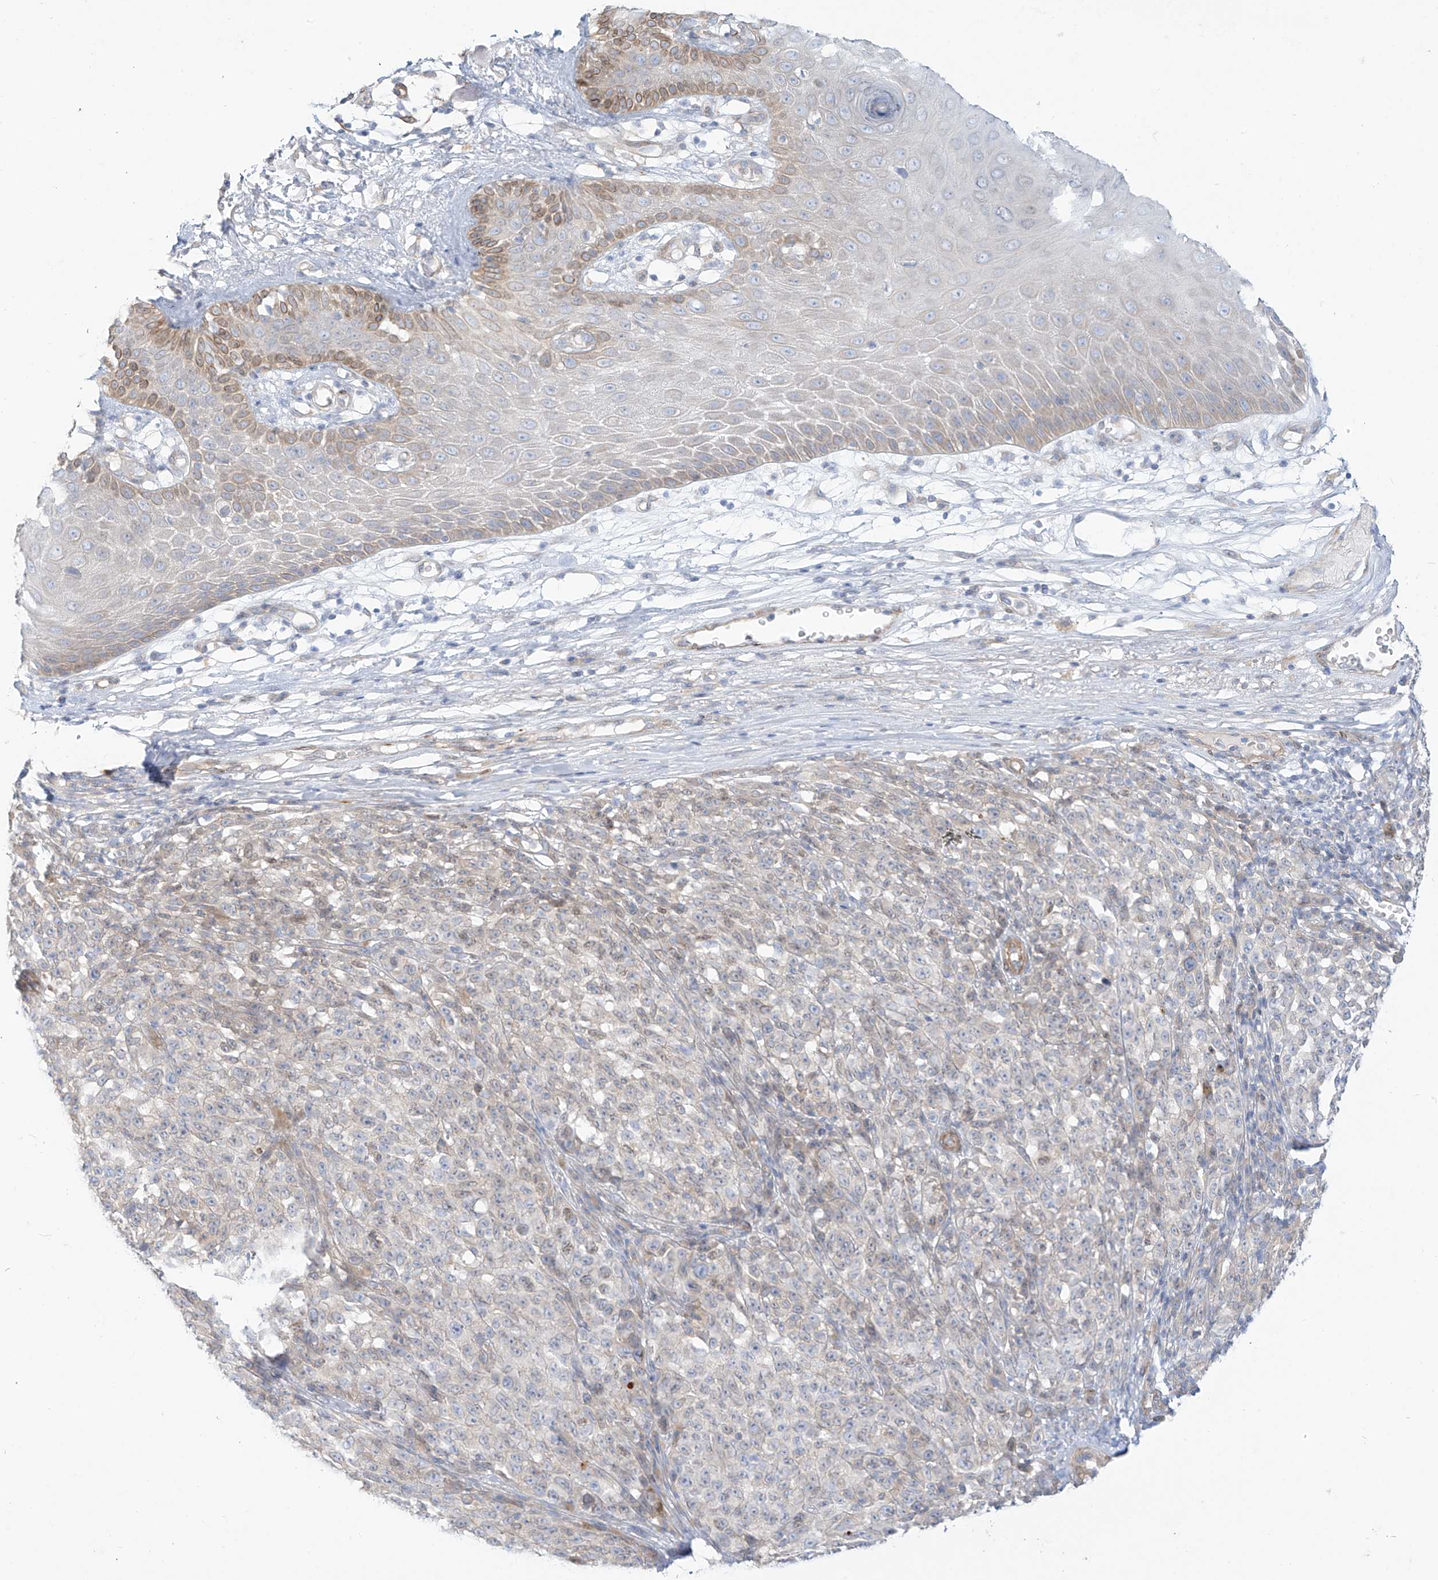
{"staining": {"intensity": "negative", "quantity": "none", "location": "none"}, "tissue": "melanoma", "cell_type": "Tumor cells", "image_type": "cancer", "snomed": [{"axis": "morphology", "description": "Malignant melanoma, NOS"}, {"axis": "topography", "description": "Skin"}], "caption": "DAB immunohistochemical staining of melanoma demonstrates no significant positivity in tumor cells. Nuclei are stained in blue.", "gene": "PCYOX1", "patient": {"sex": "female", "age": 82}}